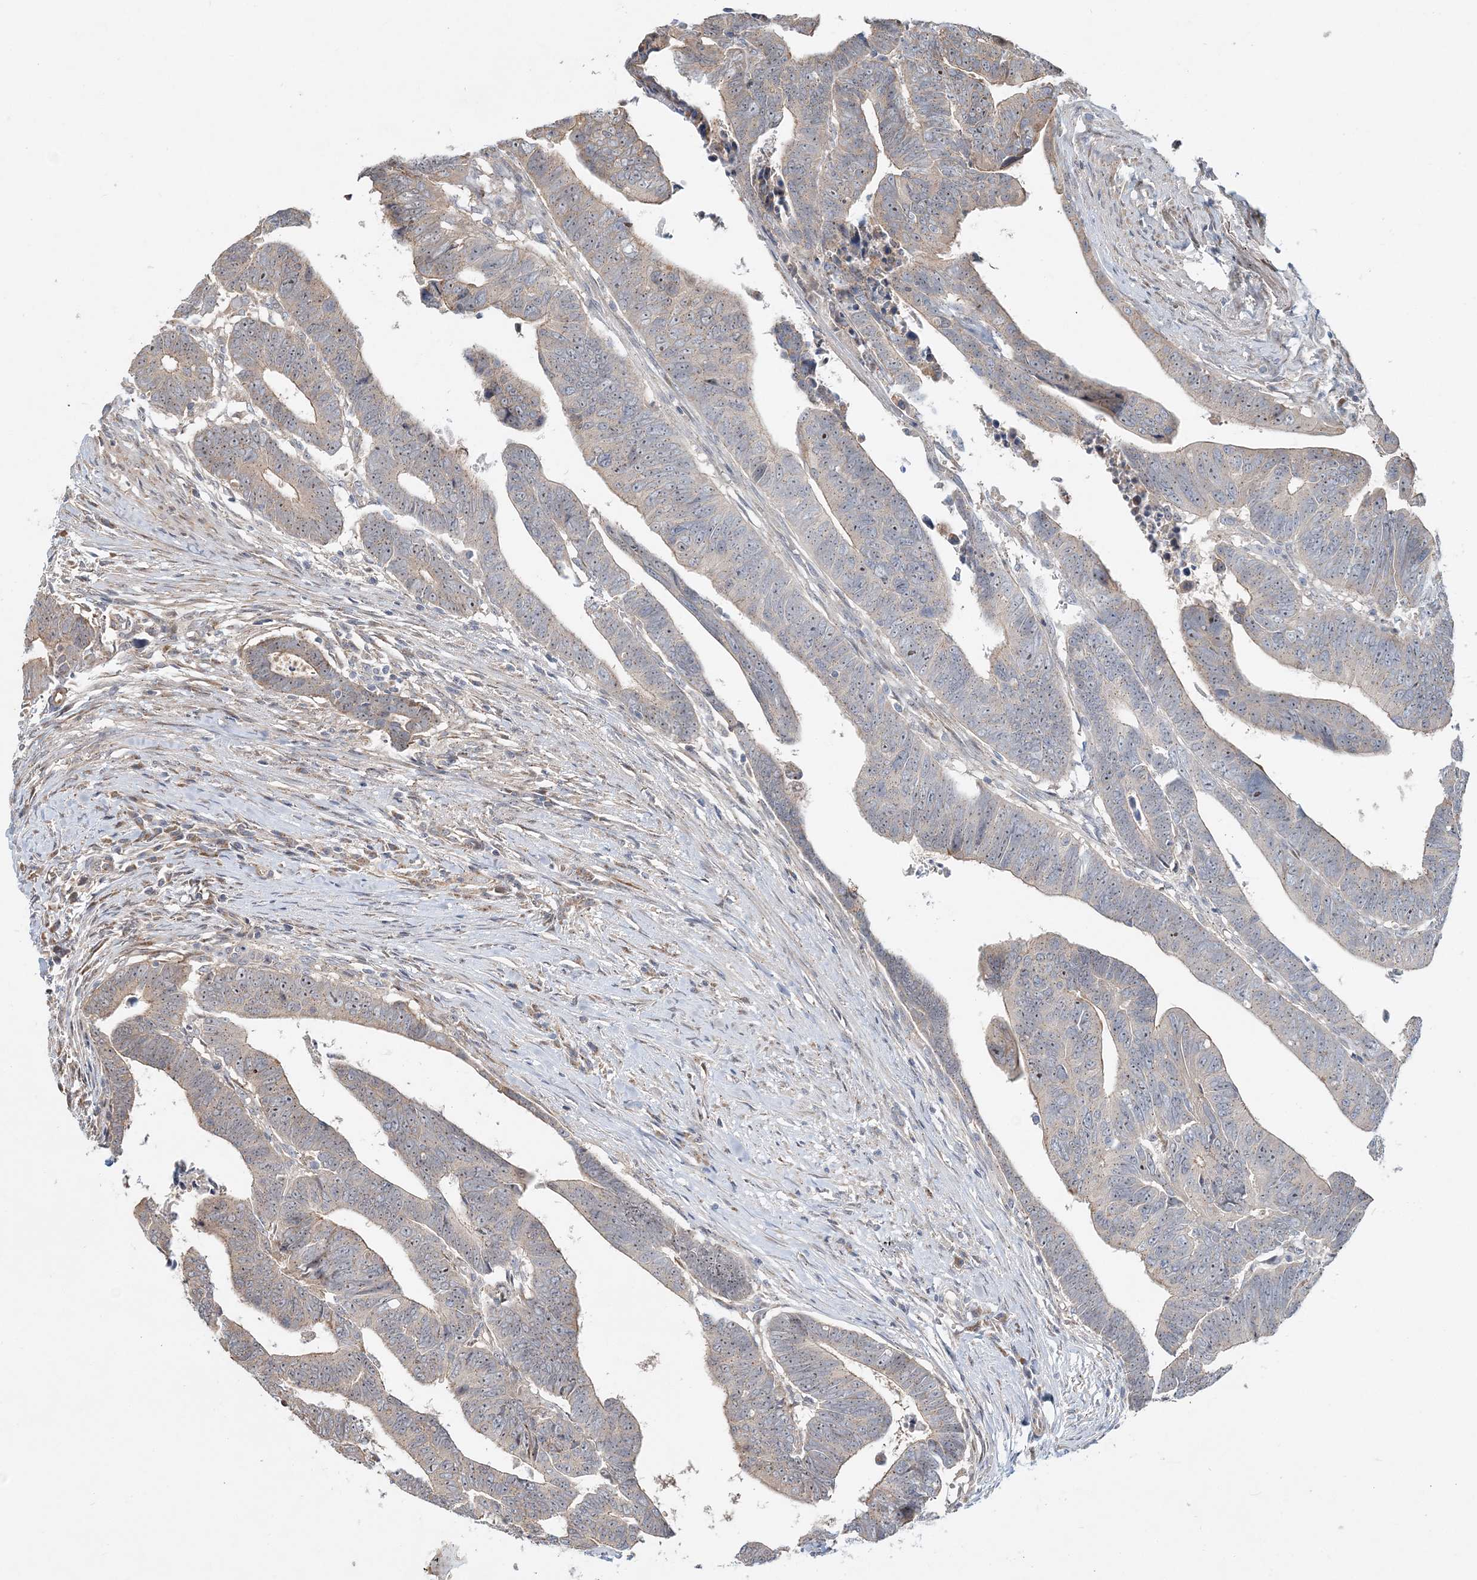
{"staining": {"intensity": "weak", "quantity": "<25%", "location": "cytoplasmic/membranous"}, "tissue": "colorectal cancer", "cell_type": "Tumor cells", "image_type": "cancer", "snomed": [{"axis": "morphology", "description": "Adenocarcinoma, NOS"}, {"axis": "topography", "description": "Rectum"}], "caption": "This is an immunohistochemistry (IHC) micrograph of human colorectal adenocarcinoma. There is no positivity in tumor cells.", "gene": "CXXC5", "patient": {"sex": "female", "age": 65}}